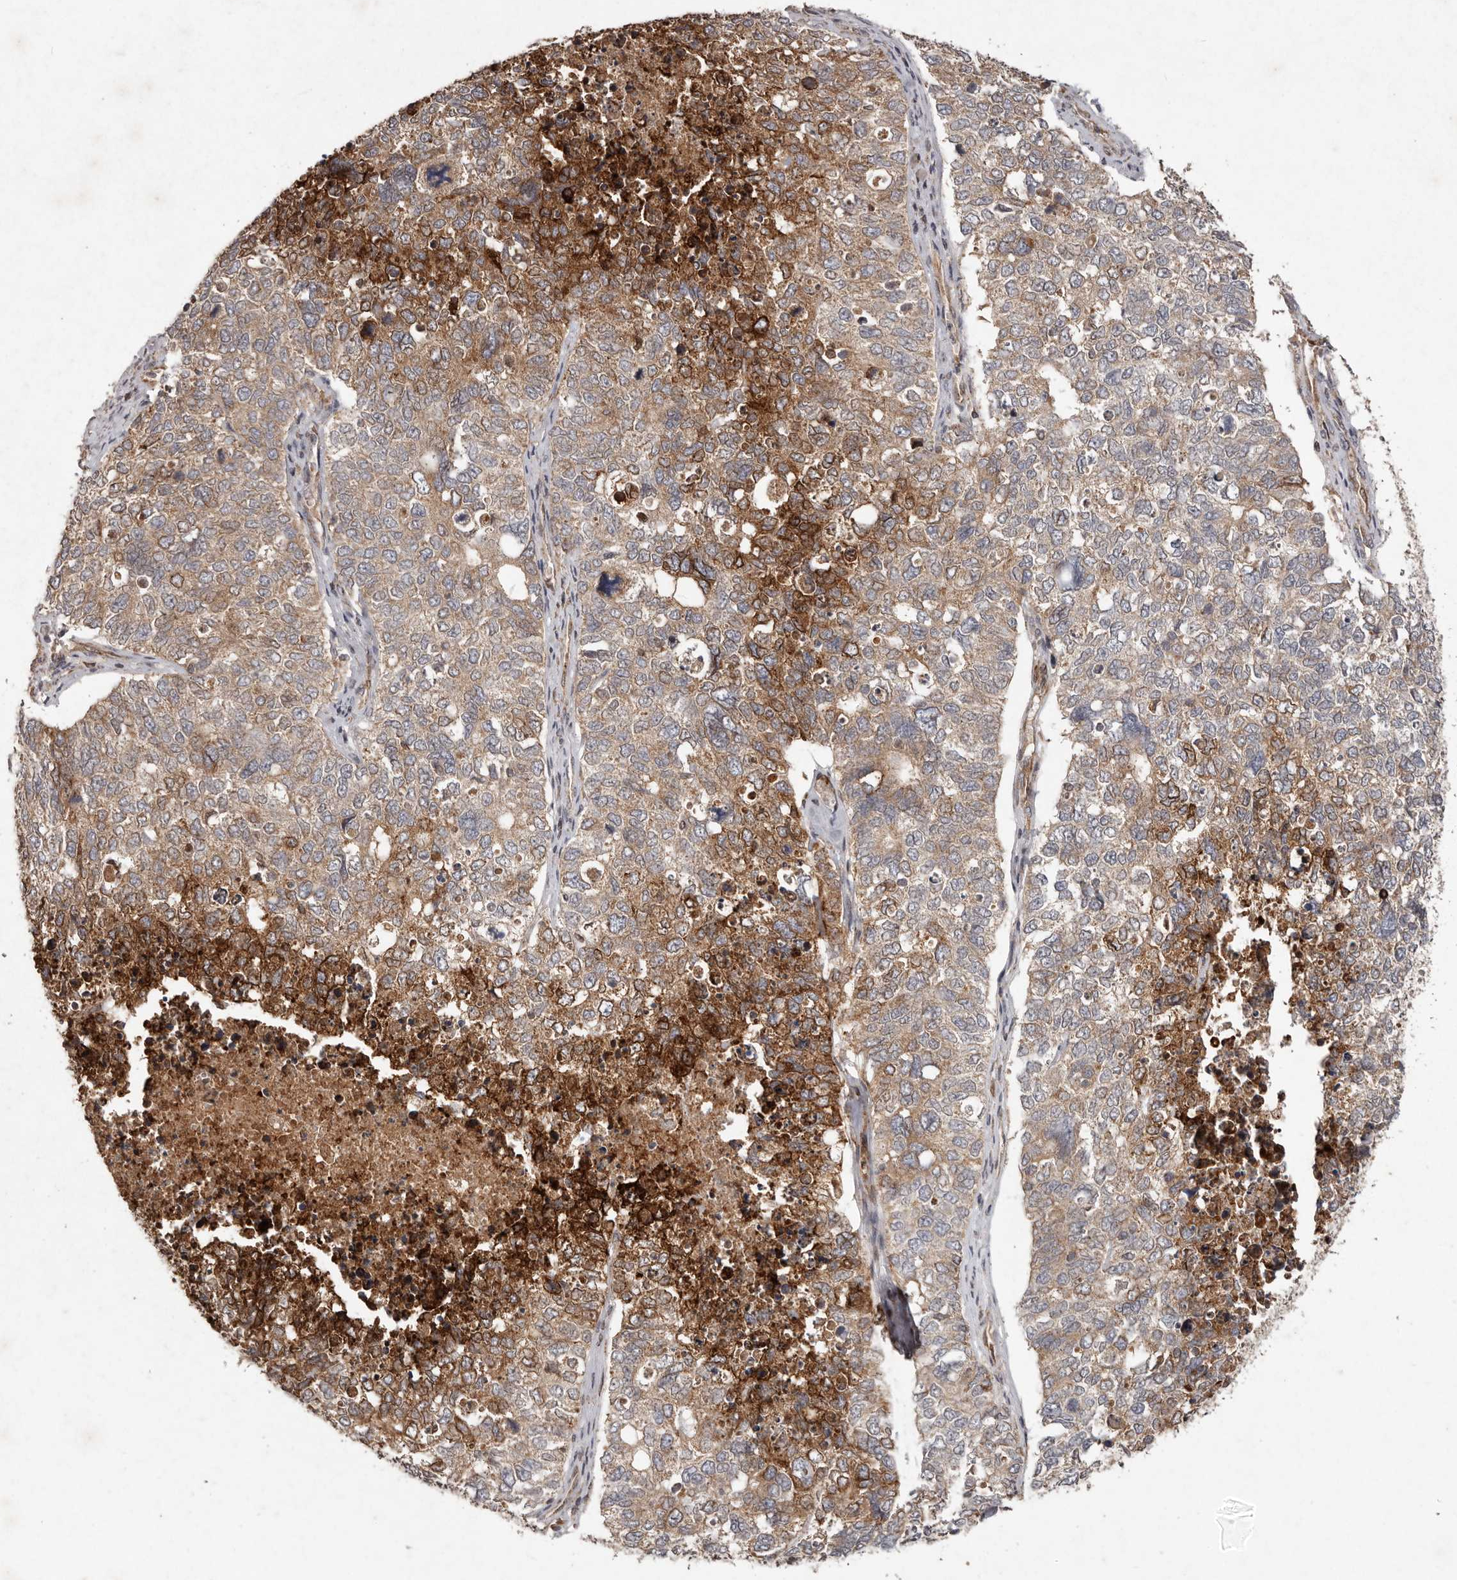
{"staining": {"intensity": "moderate", "quantity": ">75%", "location": "cytoplasmic/membranous"}, "tissue": "cervical cancer", "cell_type": "Tumor cells", "image_type": "cancer", "snomed": [{"axis": "morphology", "description": "Squamous cell carcinoma, NOS"}, {"axis": "topography", "description": "Cervix"}], "caption": "A high-resolution photomicrograph shows immunohistochemistry staining of cervical cancer, which demonstrates moderate cytoplasmic/membranous expression in approximately >75% of tumor cells.", "gene": "PLOD2", "patient": {"sex": "female", "age": 63}}